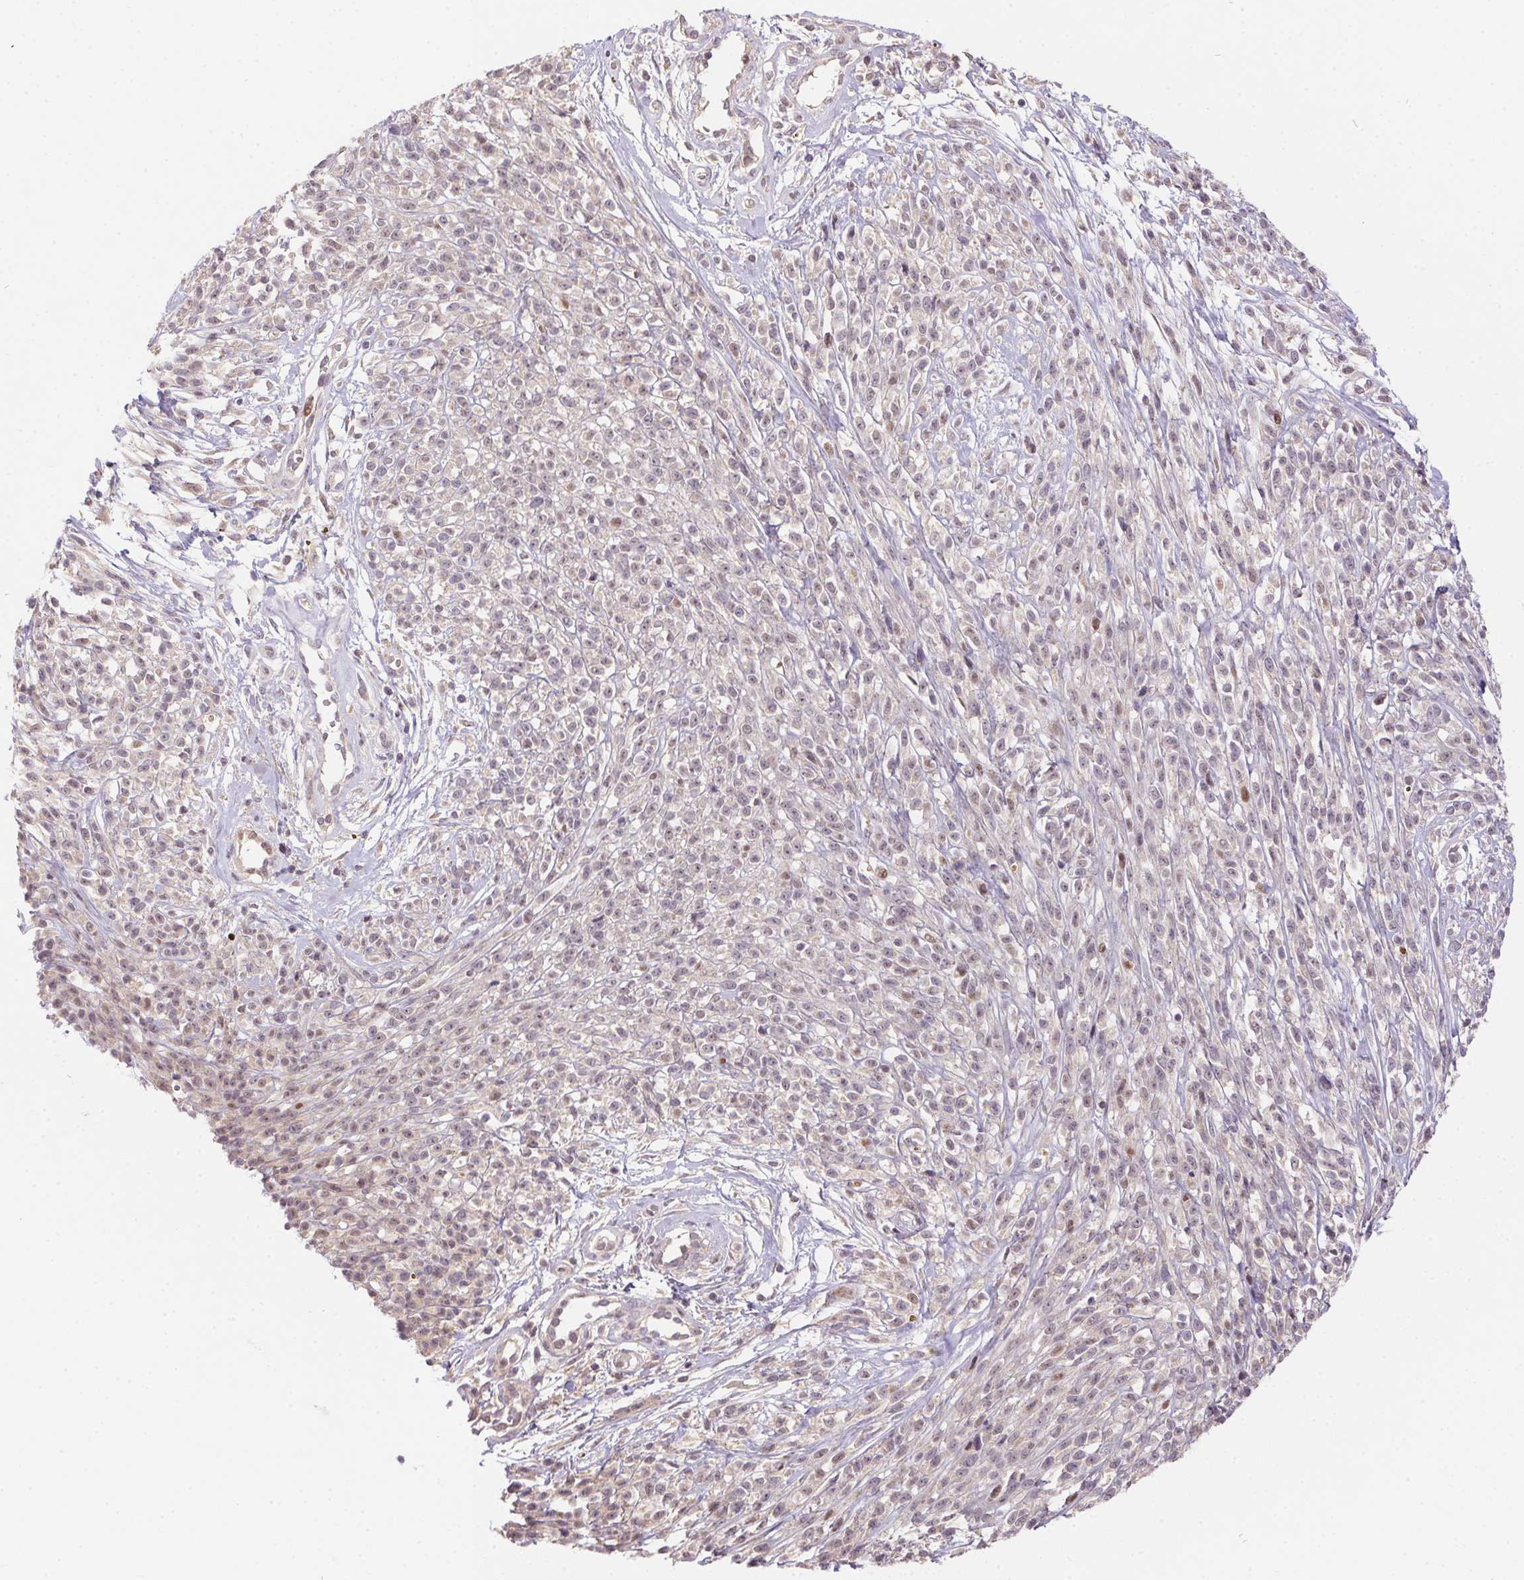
{"staining": {"intensity": "negative", "quantity": "none", "location": "none"}, "tissue": "melanoma", "cell_type": "Tumor cells", "image_type": "cancer", "snomed": [{"axis": "morphology", "description": "Malignant melanoma, NOS"}, {"axis": "topography", "description": "Skin"}, {"axis": "topography", "description": "Skin of trunk"}], "caption": "Image shows no protein staining in tumor cells of melanoma tissue. Nuclei are stained in blue.", "gene": "NUDT16", "patient": {"sex": "male", "age": 74}}